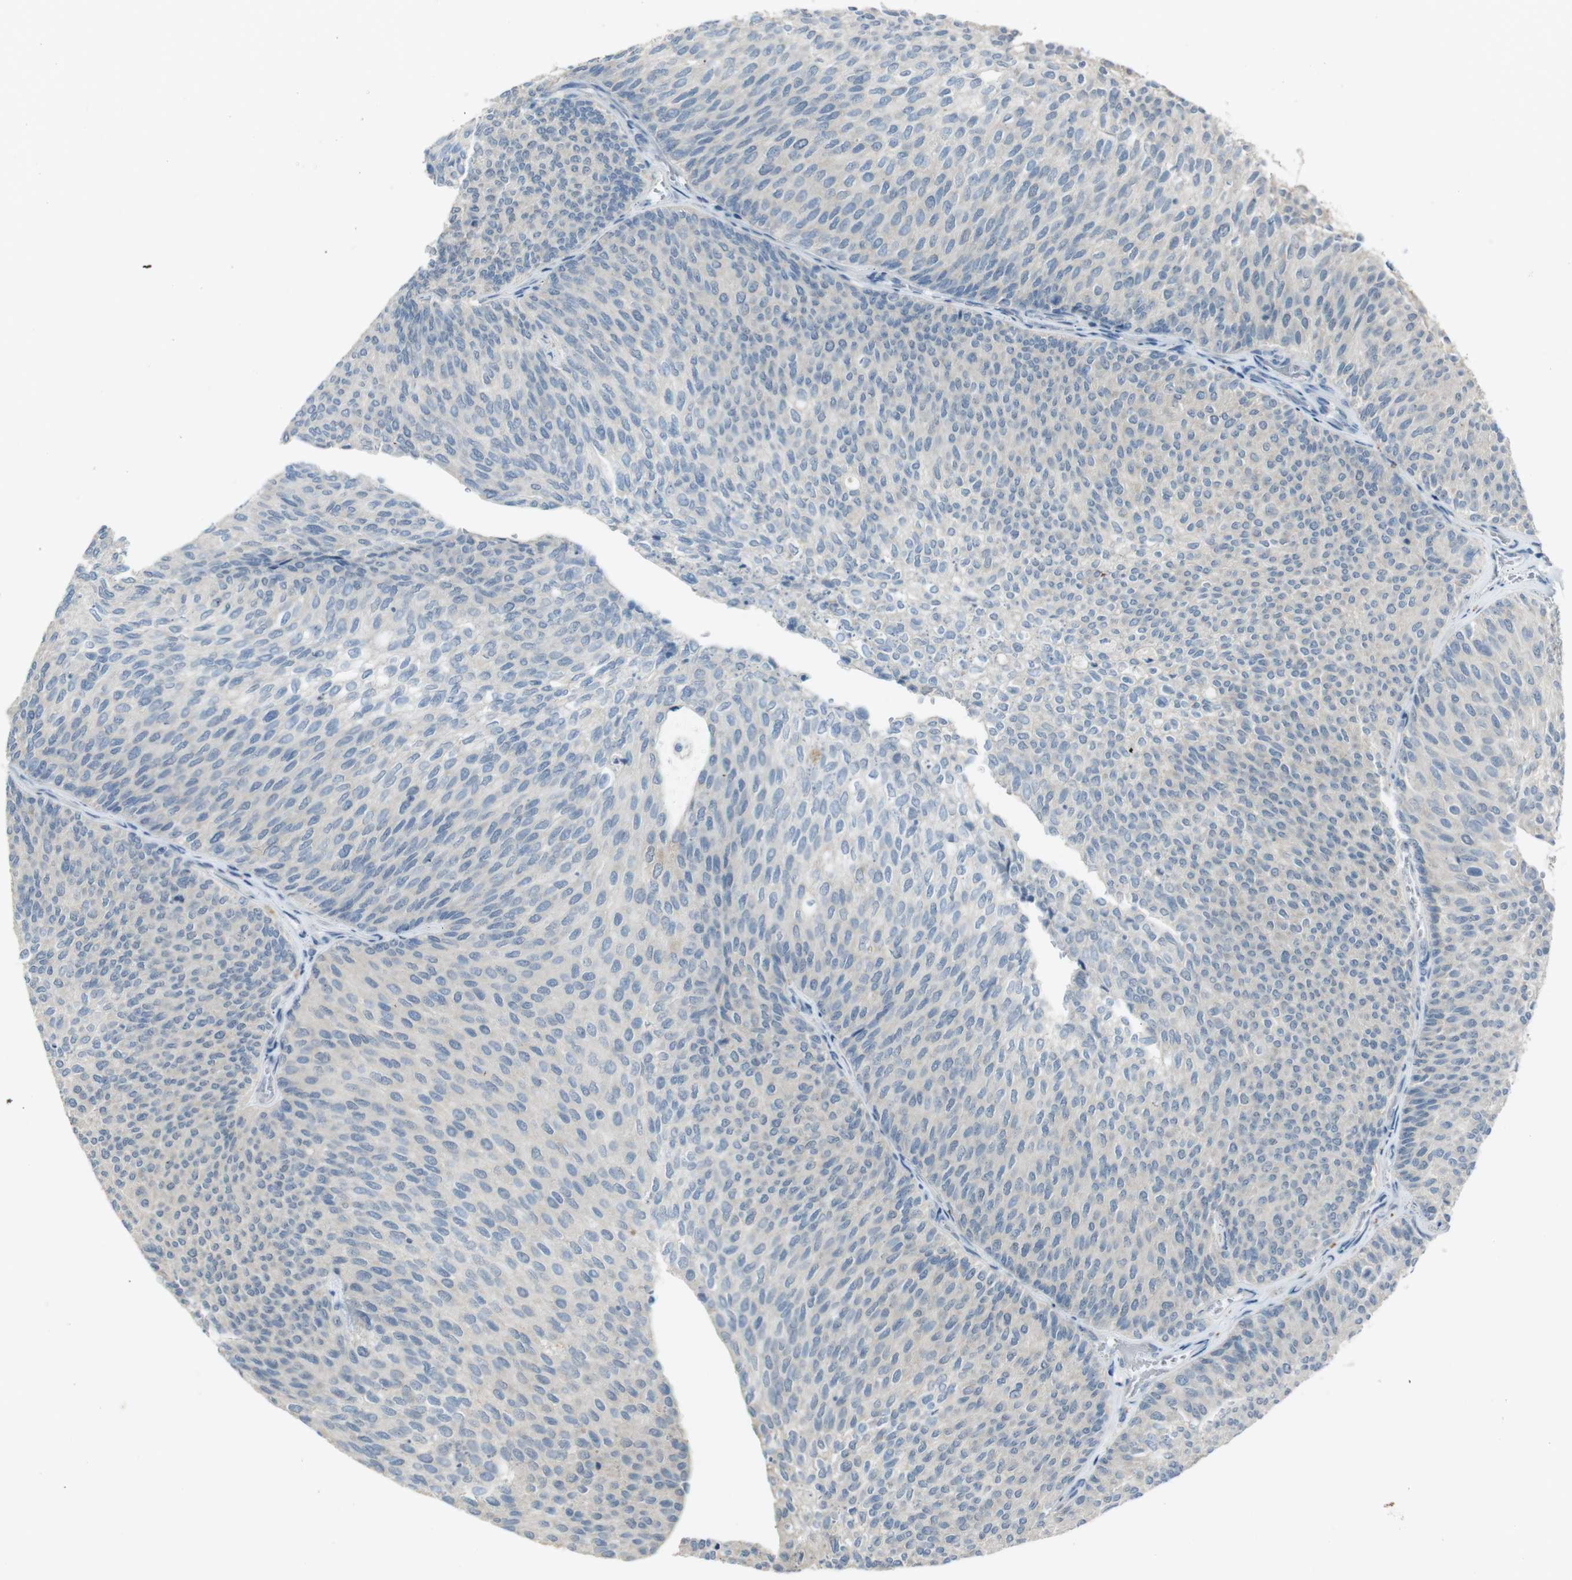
{"staining": {"intensity": "negative", "quantity": "none", "location": "none"}, "tissue": "urothelial cancer", "cell_type": "Tumor cells", "image_type": "cancer", "snomed": [{"axis": "morphology", "description": "Urothelial carcinoma, Low grade"}, {"axis": "topography", "description": "Urinary bladder"}], "caption": "The photomicrograph reveals no significant positivity in tumor cells of urothelial cancer. (DAB immunohistochemistry (IHC) visualized using brightfield microscopy, high magnification).", "gene": "ENTPD7", "patient": {"sex": "female", "age": 79}}